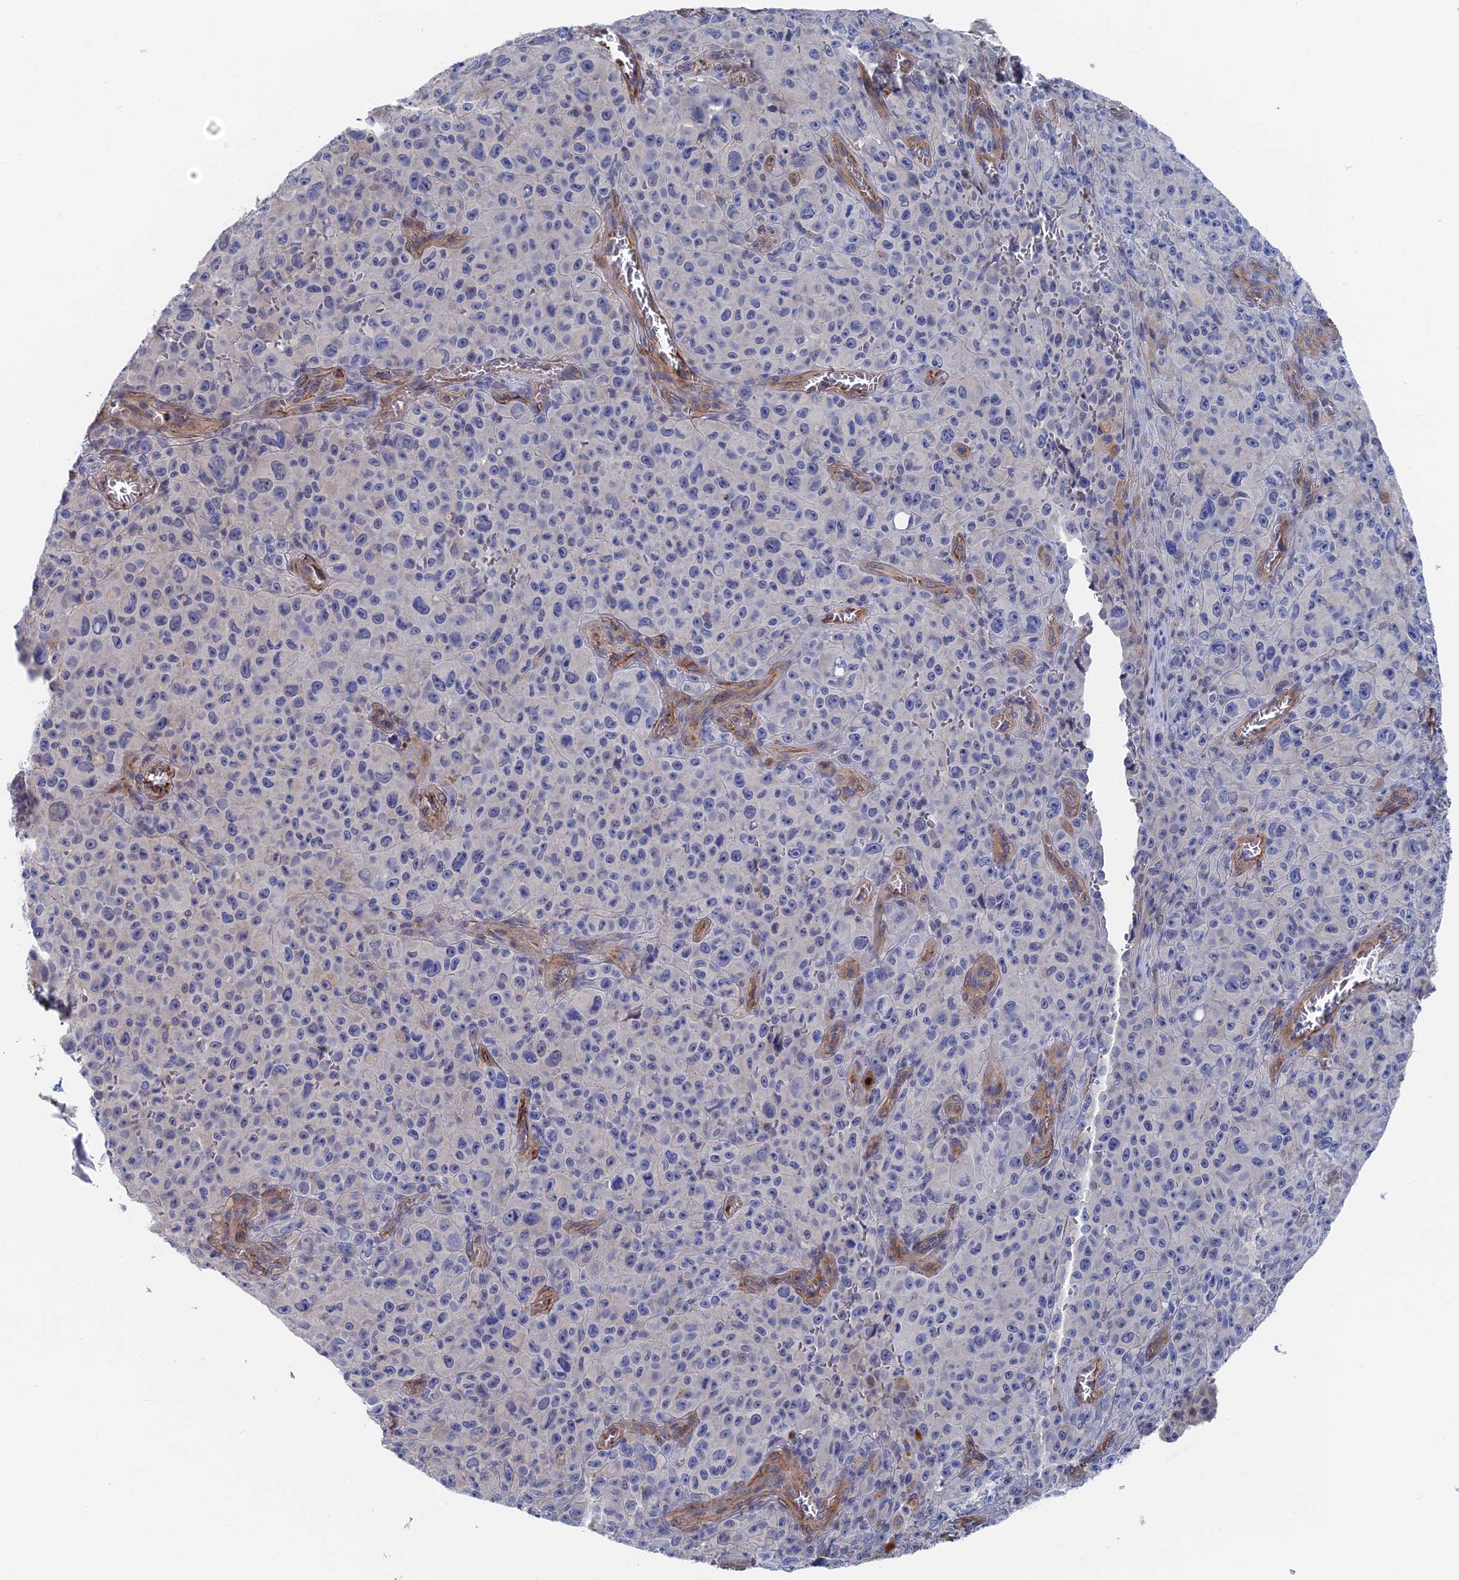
{"staining": {"intensity": "negative", "quantity": "none", "location": "none"}, "tissue": "melanoma", "cell_type": "Tumor cells", "image_type": "cancer", "snomed": [{"axis": "morphology", "description": "Malignant melanoma, NOS"}, {"axis": "topography", "description": "Skin"}], "caption": "This photomicrograph is of melanoma stained with IHC to label a protein in brown with the nuclei are counter-stained blue. There is no staining in tumor cells. Nuclei are stained in blue.", "gene": "MTHFSD", "patient": {"sex": "female", "age": 82}}